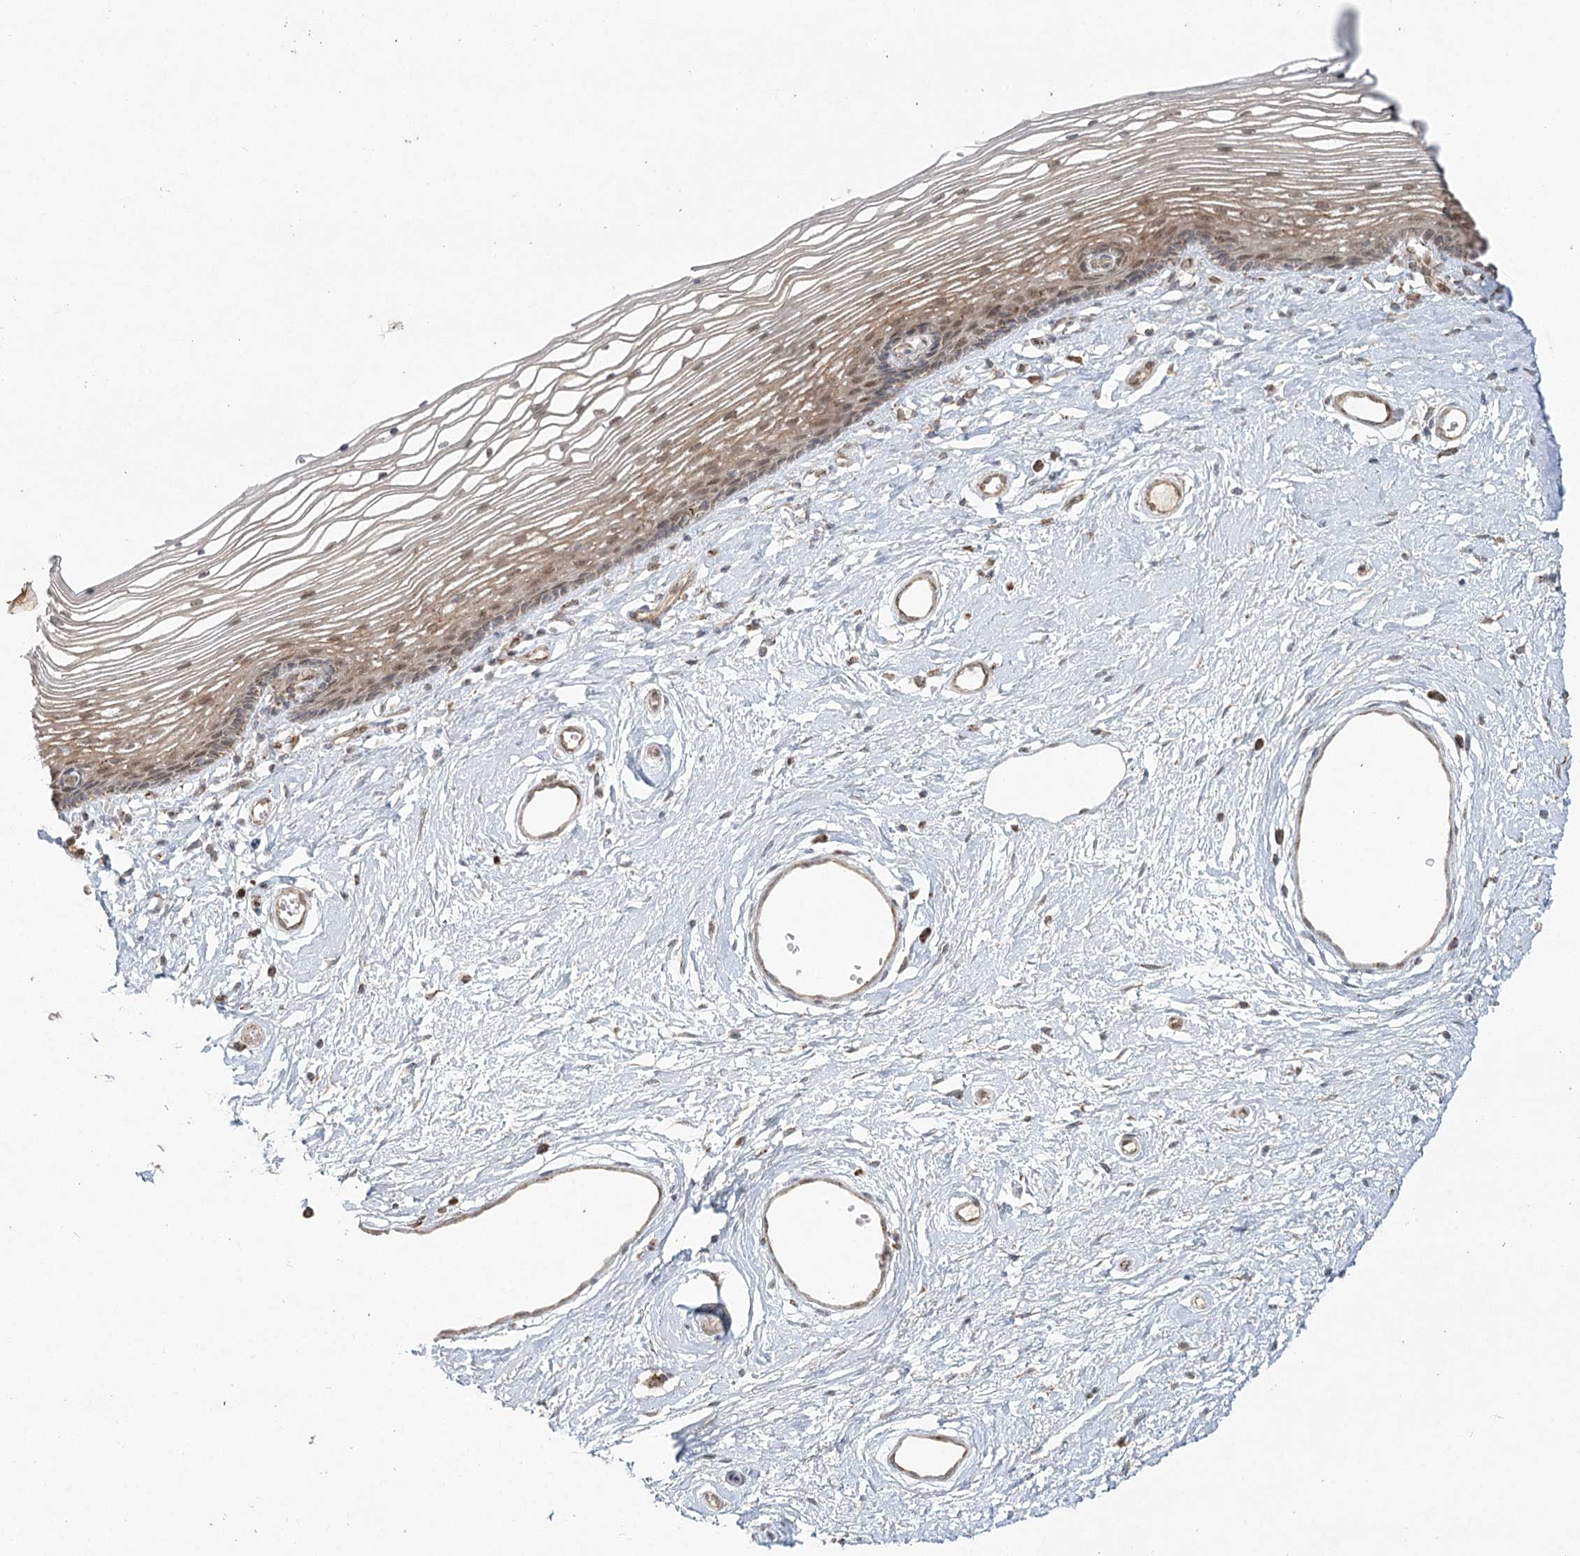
{"staining": {"intensity": "moderate", "quantity": ">75%", "location": "cytoplasmic/membranous,nuclear"}, "tissue": "vagina", "cell_type": "Squamous epithelial cells", "image_type": "normal", "snomed": [{"axis": "morphology", "description": "Normal tissue, NOS"}, {"axis": "topography", "description": "Vagina"}], "caption": "Immunohistochemistry of benign human vagina exhibits medium levels of moderate cytoplasmic/membranous,nuclear expression in about >75% of squamous epithelial cells. (Stains: DAB in brown, nuclei in blue, Microscopy: brightfield microscopy at high magnification).", "gene": "LACTB", "patient": {"sex": "female", "age": 46}}